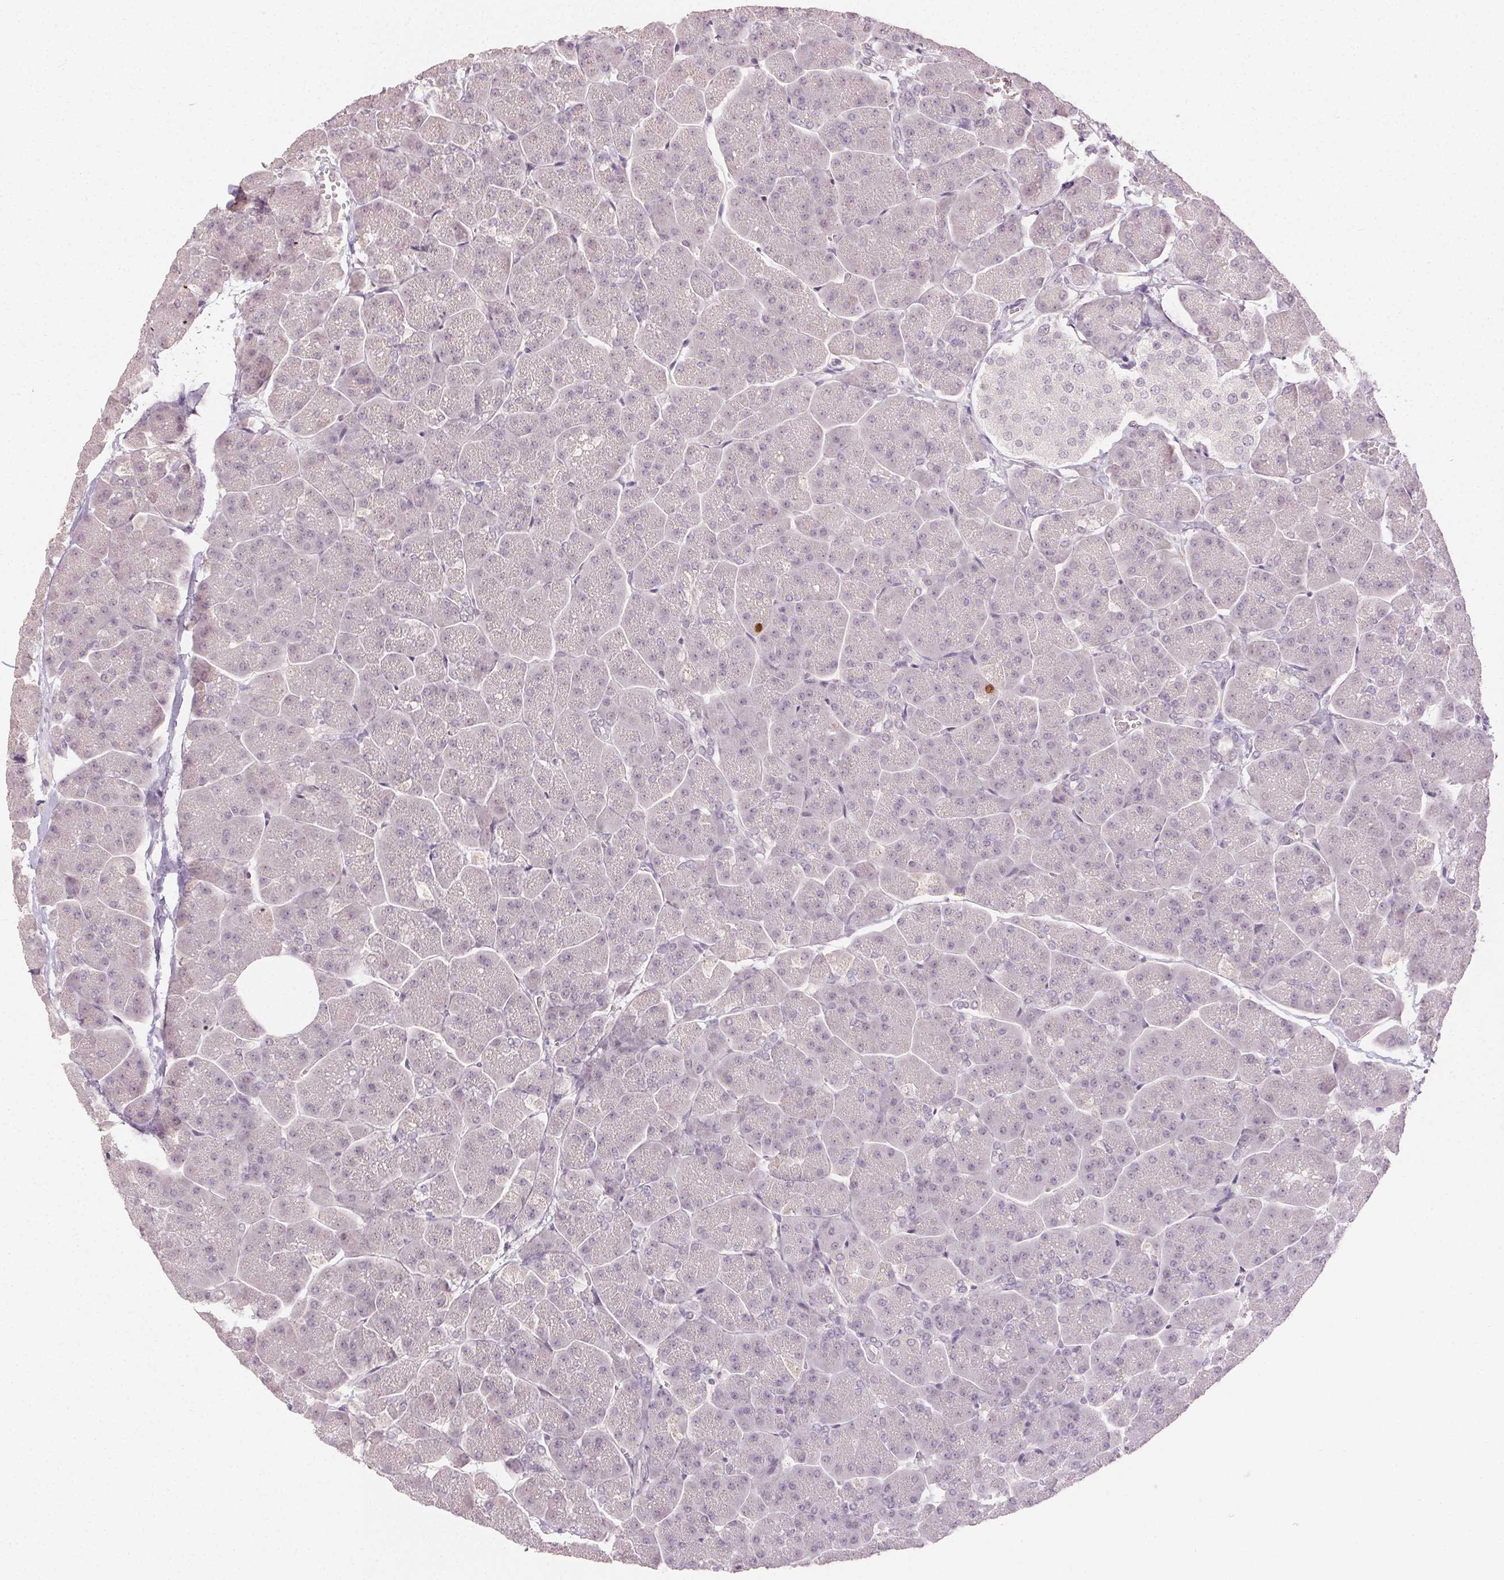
{"staining": {"intensity": "strong", "quantity": "<25%", "location": "nuclear"}, "tissue": "pancreas", "cell_type": "Exocrine glandular cells", "image_type": "normal", "snomed": [{"axis": "morphology", "description": "Normal tissue, NOS"}, {"axis": "topography", "description": "Pancreas"}, {"axis": "topography", "description": "Peripheral nerve tissue"}], "caption": "Unremarkable pancreas displays strong nuclear expression in about <25% of exocrine glandular cells.", "gene": "ANLN", "patient": {"sex": "male", "age": 54}}